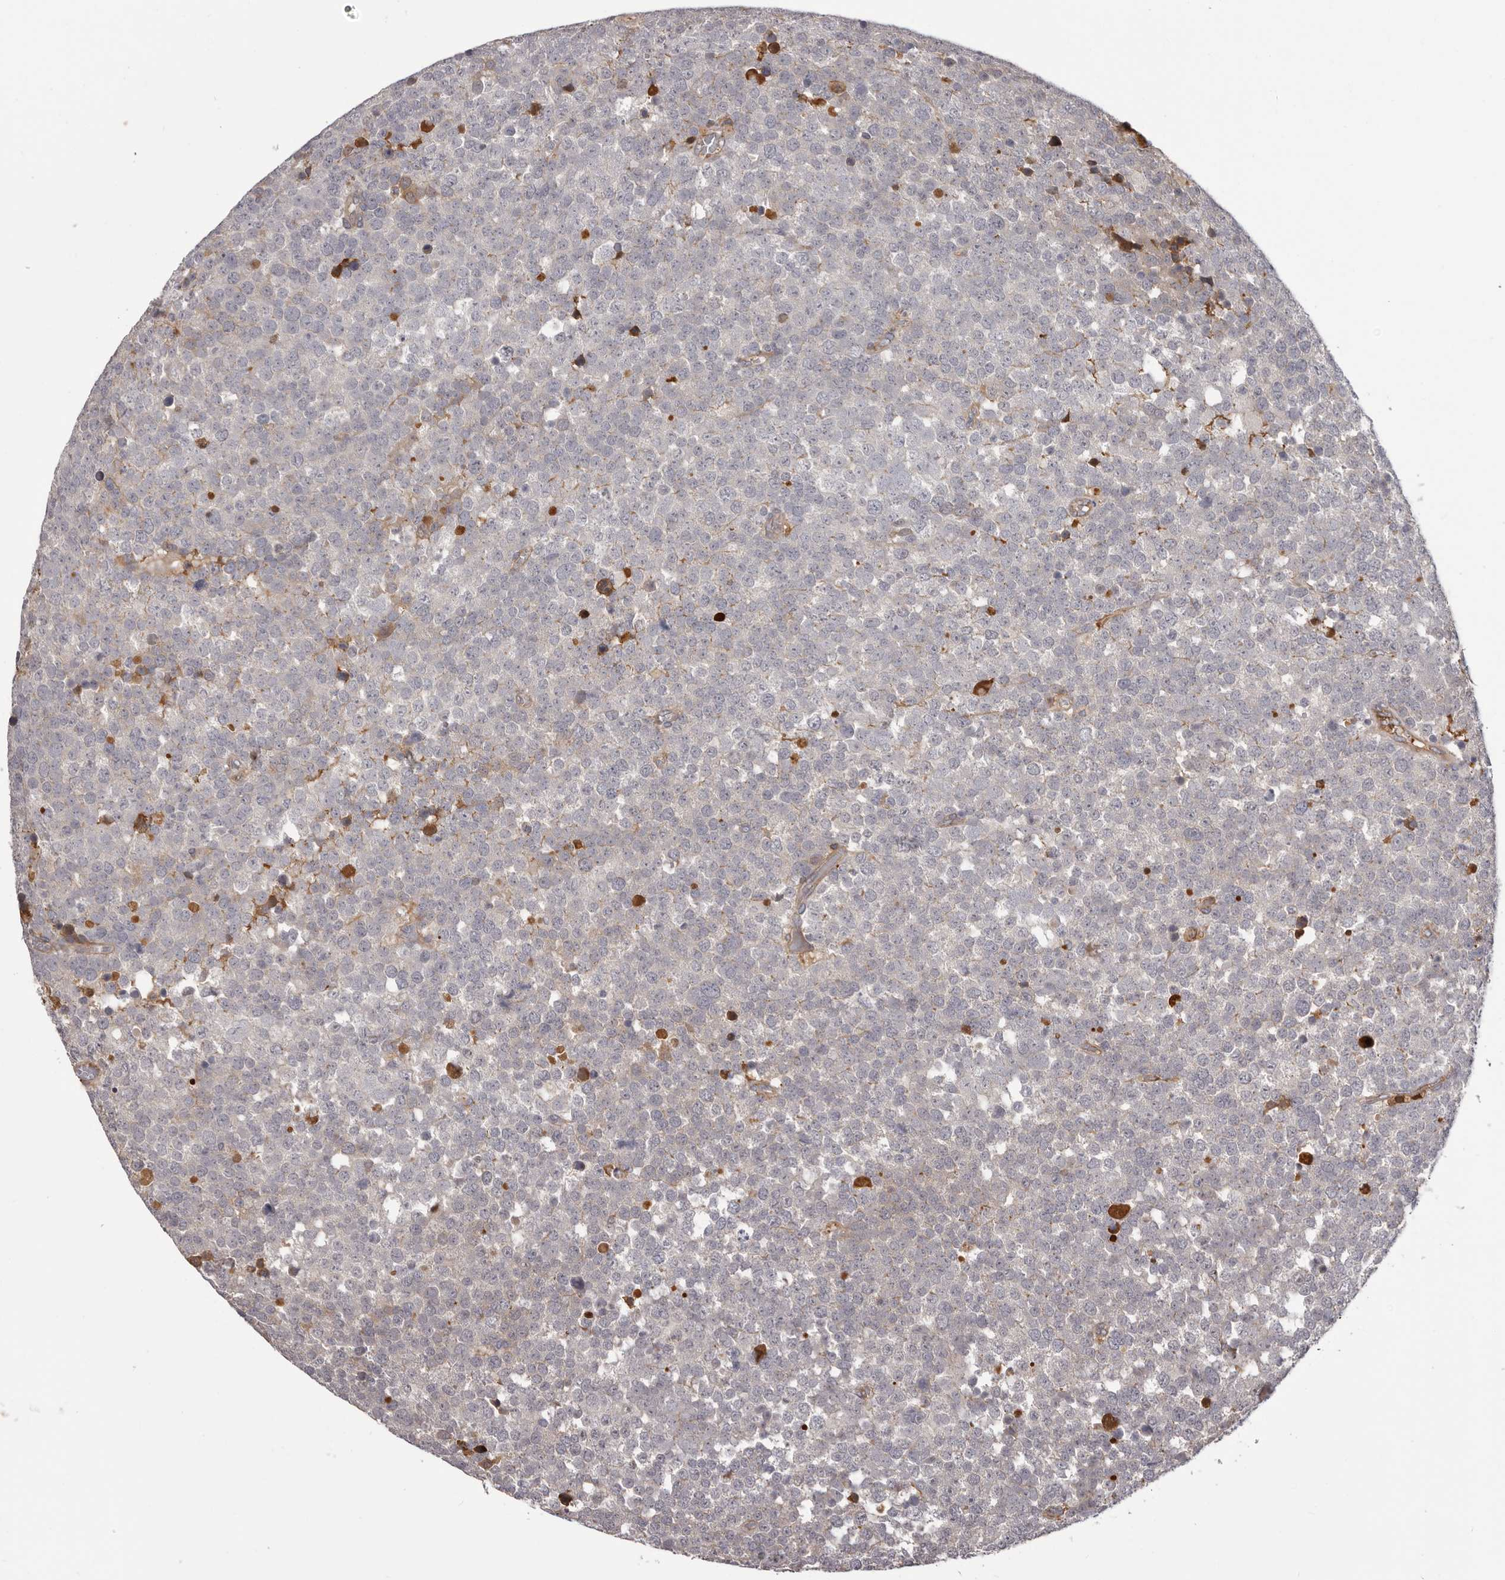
{"staining": {"intensity": "negative", "quantity": "none", "location": "none"}, "tissue": "testis cancer", "cell_type": "Tumor cells", "image_type": "cancer", "snomed": [{"axis": "morphology", "description": "Seminoma, NOS"}, {"axis": "topography", "description": "Testis"}], "caption": "The IHC image has no significant positivity in tumor cells of testis cancer (seminoma) tissue. Nuclei are stained in blue.", "gene": "OTUD3", "patient": {"sex": "male", "age": 71}}